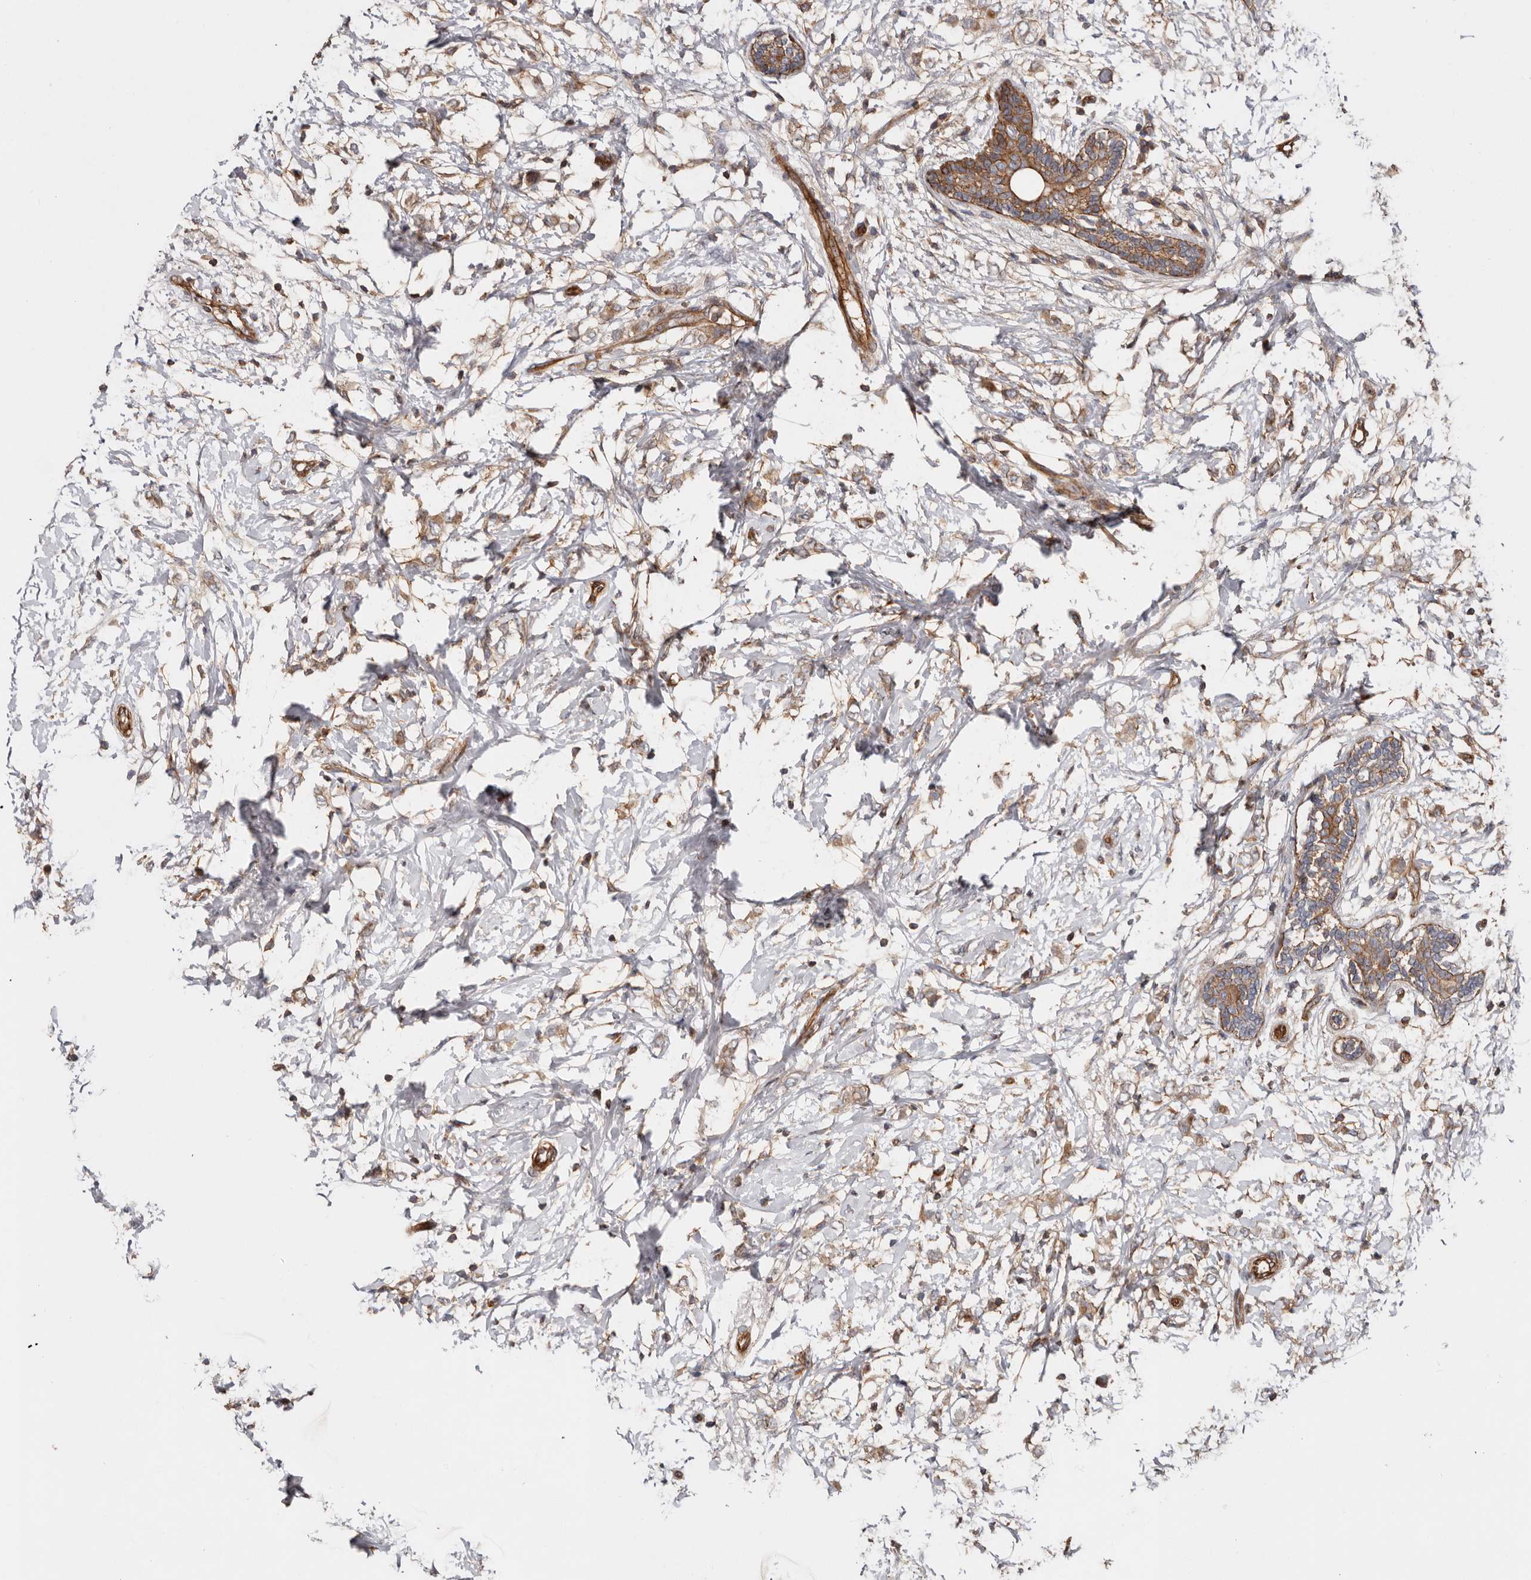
{"staining": {"intensity": "weak", "quantity": ">75%", "location": "cytoplasmic/membranous"}, "tissue": "breast cancer", "cell_type": "Tumor cells", "image_type": "cancer", "snomed": [{"axis": "morphology", "description": "Normal tissue, NOS"}, {"axis": "morphology", "description": "Lobular carcinoma"}, {"axis": "topography", "description": "Breast"}], "caption": "Tumor cells show weak cytoplasmic/membranous expression in about >75% of cells in breast lobular carcinoma.", "gene": "TMC7", "patient": {"sex": "female", "age": 47}}